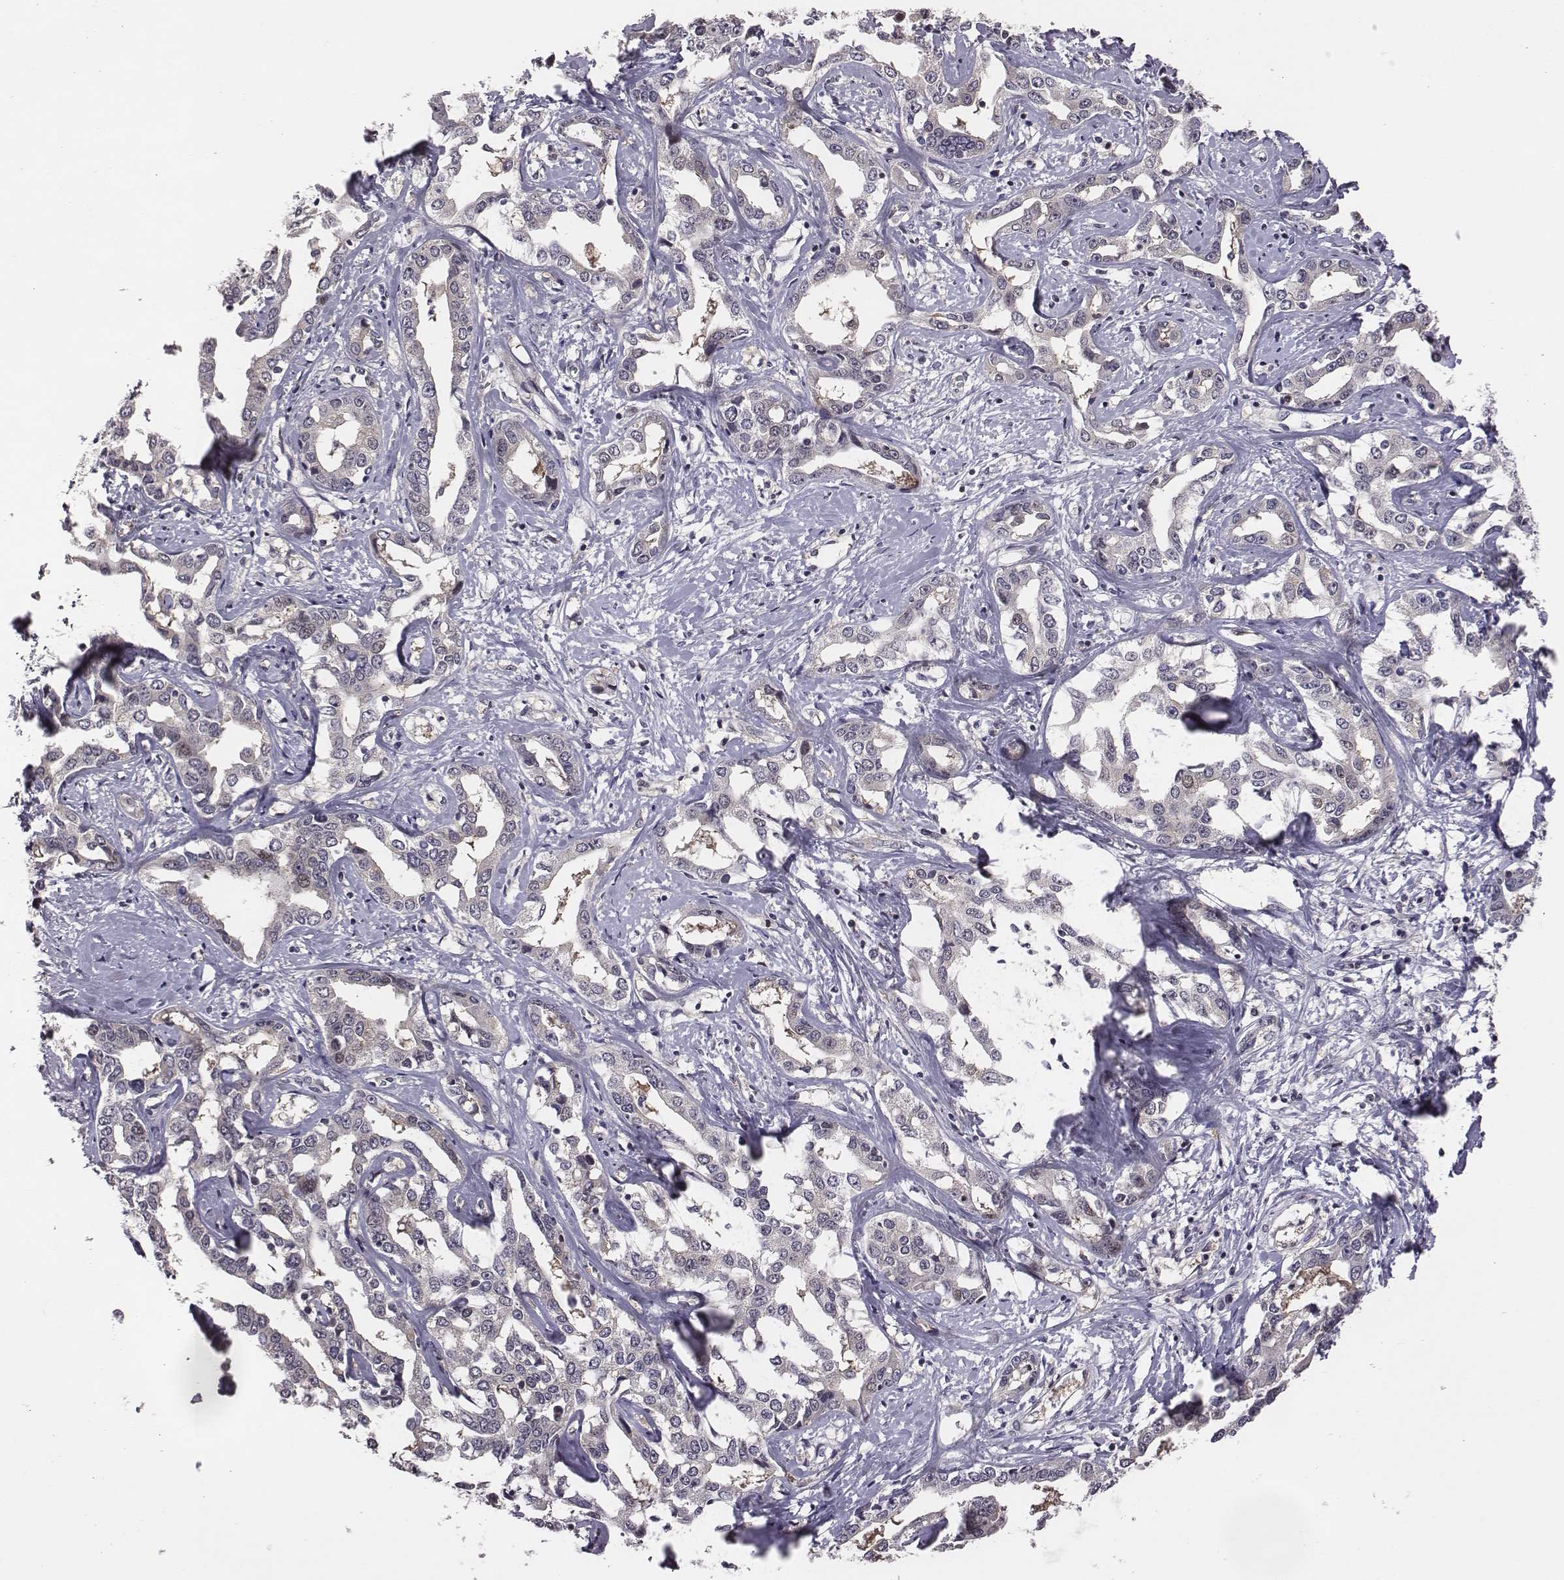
{"staining": {"intensity": "negative", "quantity": "none", "location": "none"}, "tissue": "liver cancer", "cell_type": "Tumor cells", "image_type": "cancer", "snomed": [{"axis": "morphology", "description": "Cholangiocarcinoma"}, {"axis": "topography", "description": "Liver"}], "caption": "DAB immunohistochemical staining of cholangiocarcinoma (liver) demonstrates no significant expression in tumor cells. (IHC, brightfield microscopy, high magnification).", "gene": "SMURF2", "patient": {"sex": "male", "age": 59}}